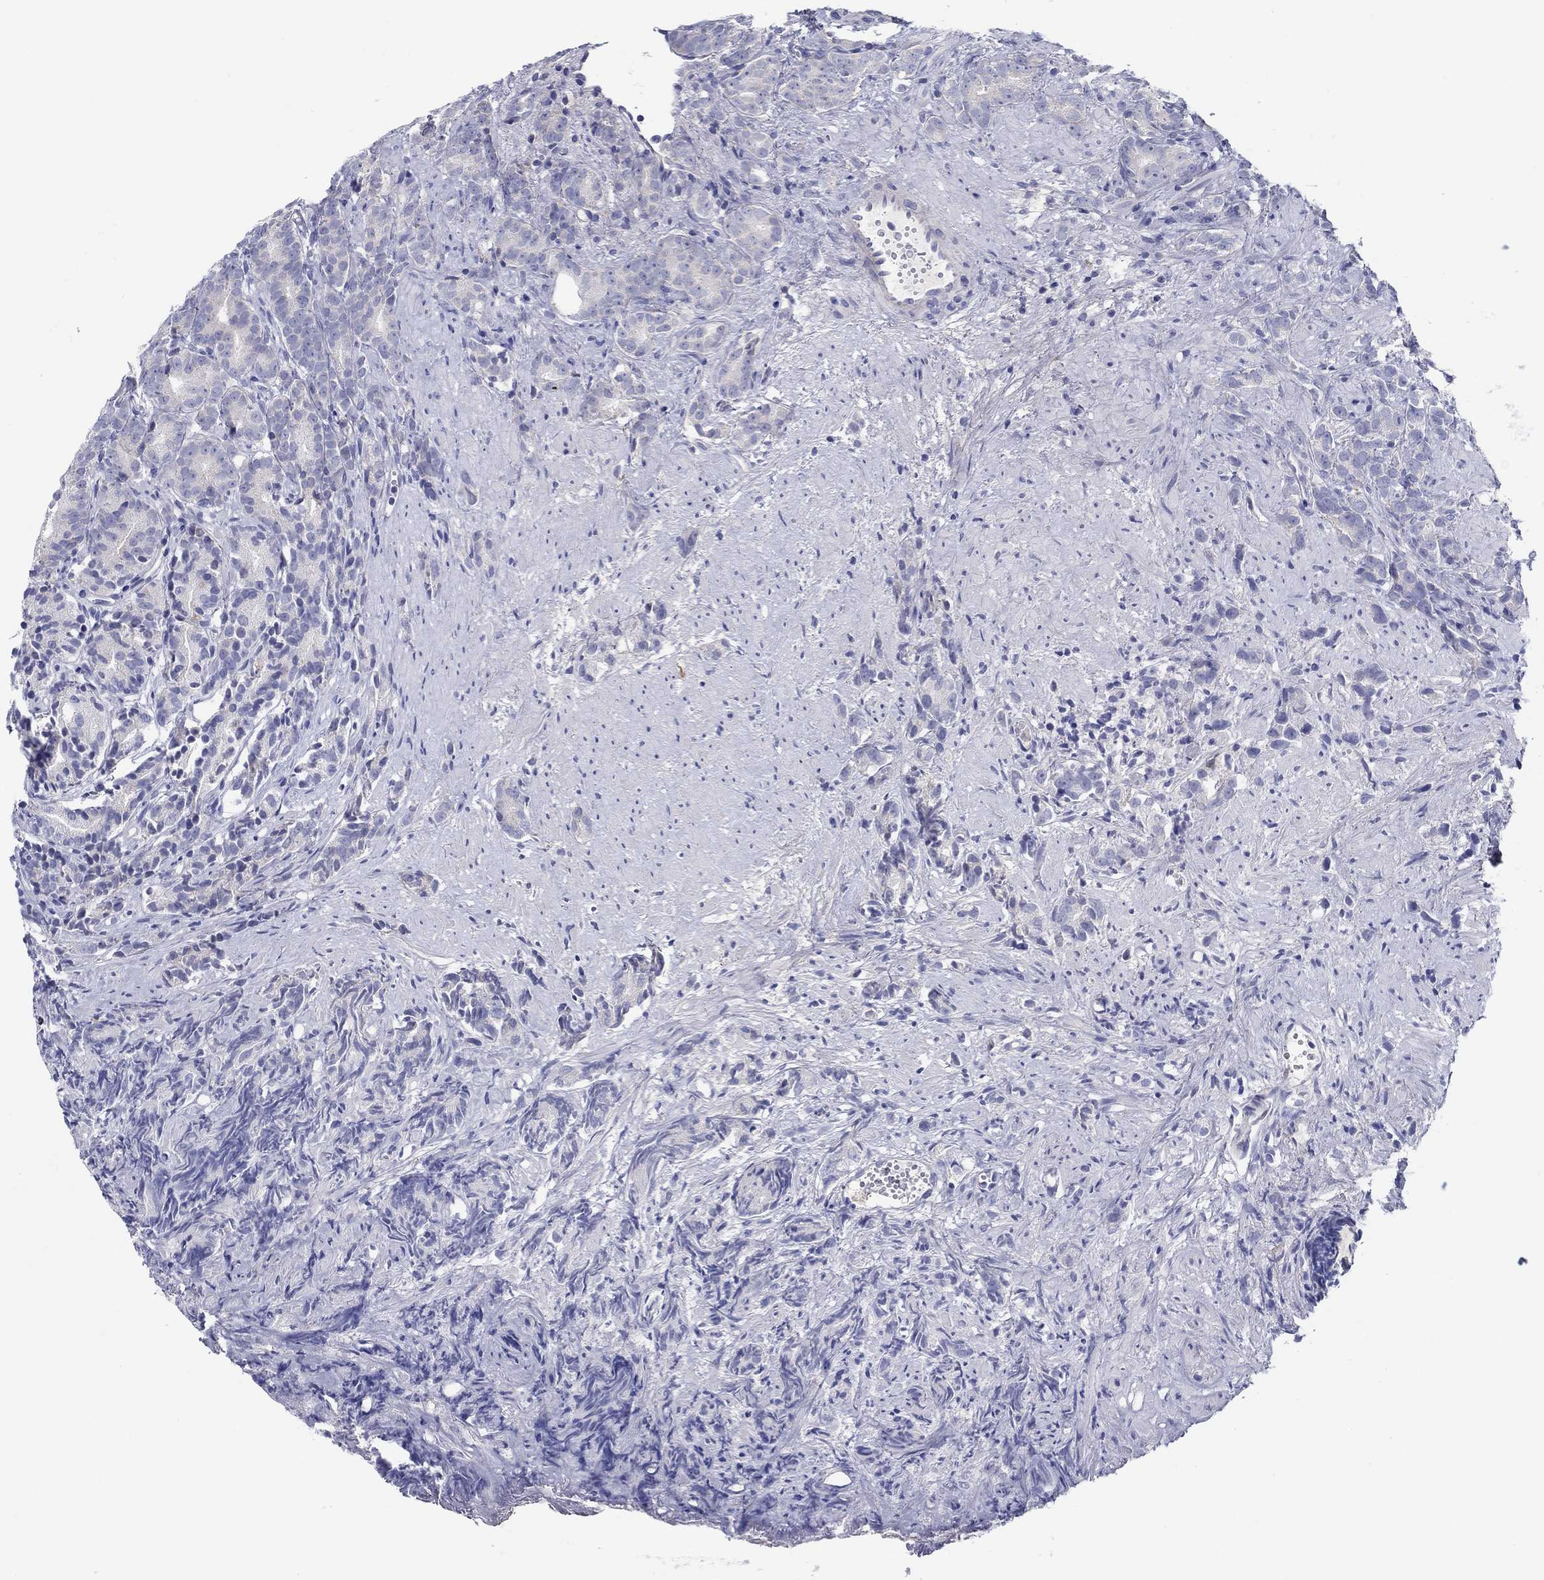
{"staining": {"intensity": "negative", "quantity": "none", "location": "none"}, "tissue": "prostate cancer", "cell_type": "Tumor cells", "image_type": "cancer", "snomed": [{"axis": "morphology", "description": "Adenocarcinoma, High grade"}, {"axis": "topography", "description": "Prostate"}], "caption": "Photomicrograph shows no significant protein expression in tumor cells of prostate high-grade adenocarcinoma.", "gene": "HAPLN4", "patient": {"sex": "male", "age": 90}}